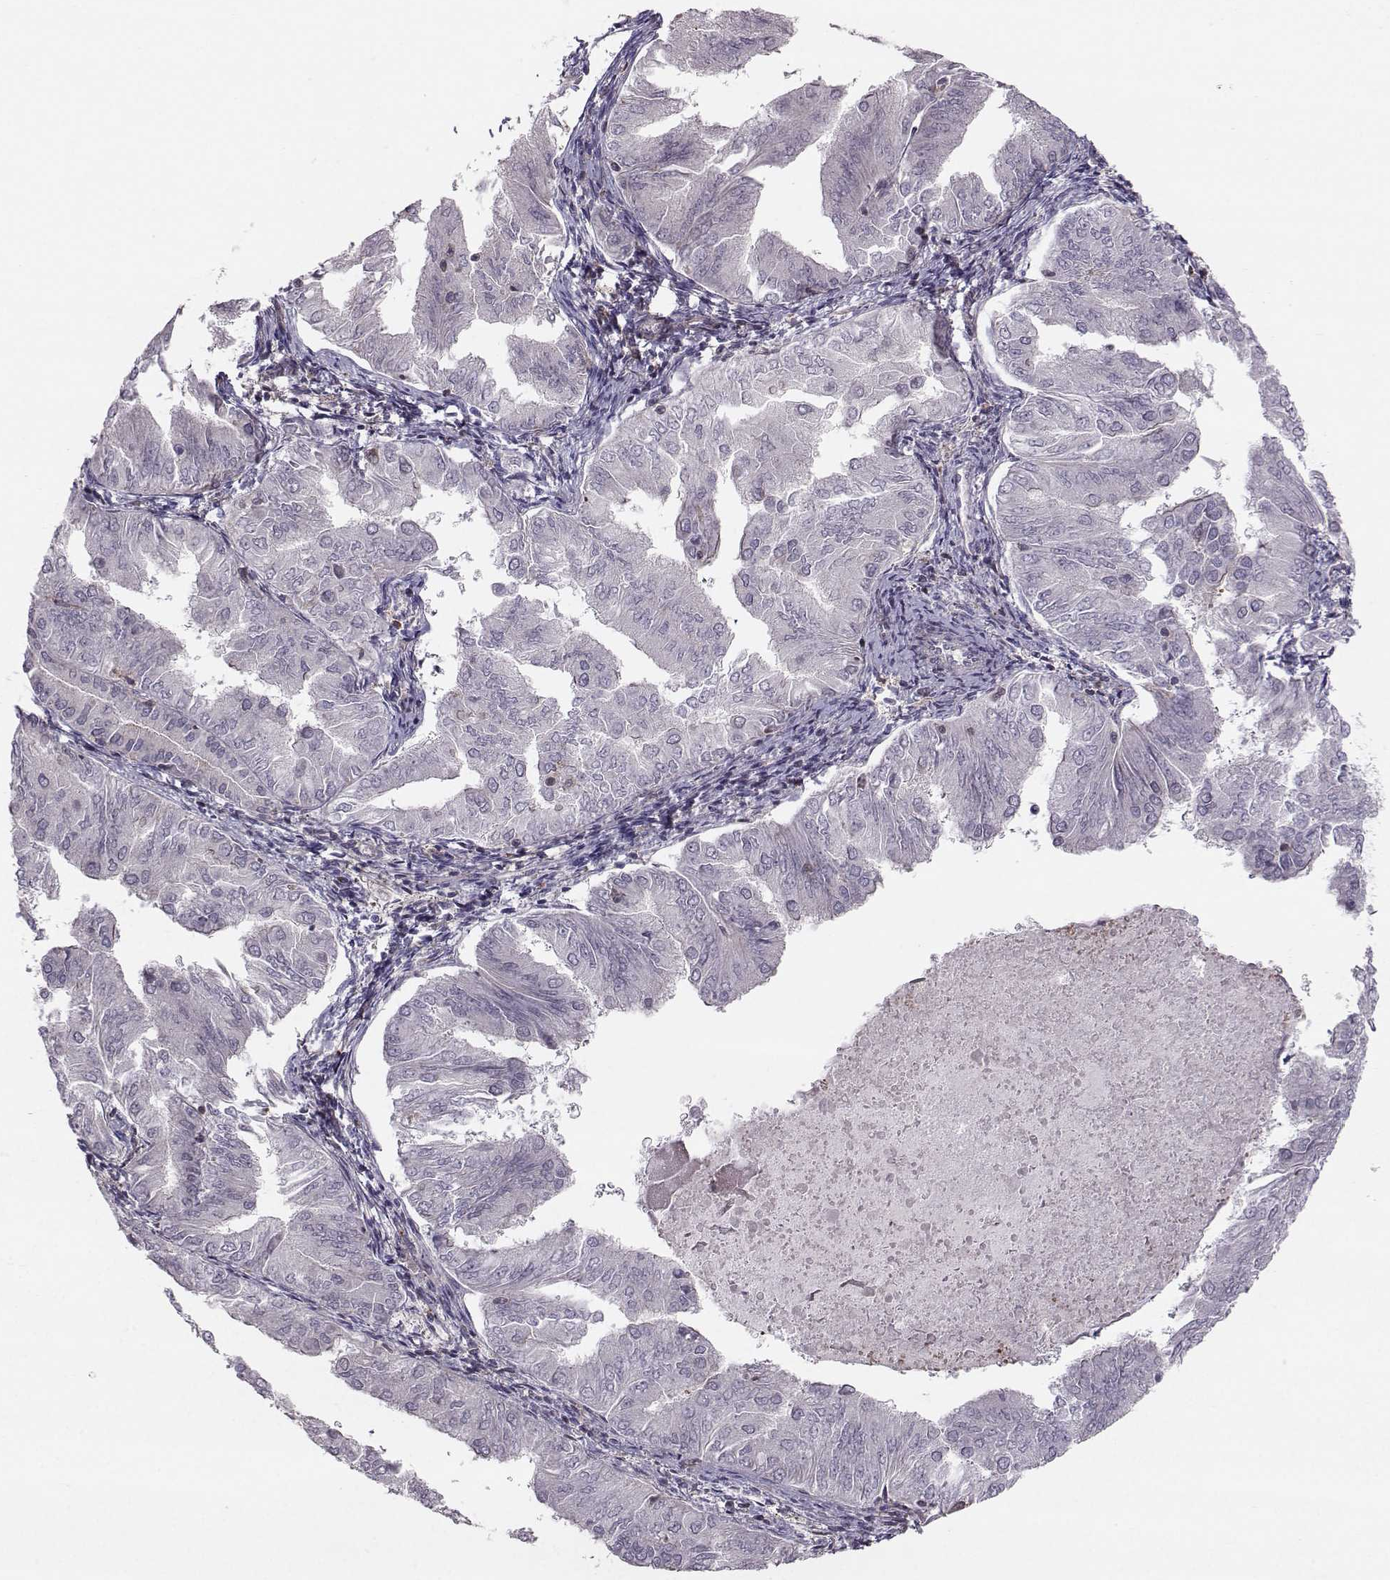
{"staining": {"intensity": "negative", "quantity": "none", "location": "none"}, "tissue": "endometrial cancer", "cell_type": "Tumor cells", "image_type": "cancer", "snomed": [{"axis": "morphology", "description": "Adenocarcinoma, NOS"}, {"axis": "topography", "description": "Endometrium"}], "caption": "High power microscopy micrograph of an IHC image of endometrial cancer, revealing no significant expression in tumor cells.", "gene": "ASB16", "patient": {"sex": "female", "age": 53}}